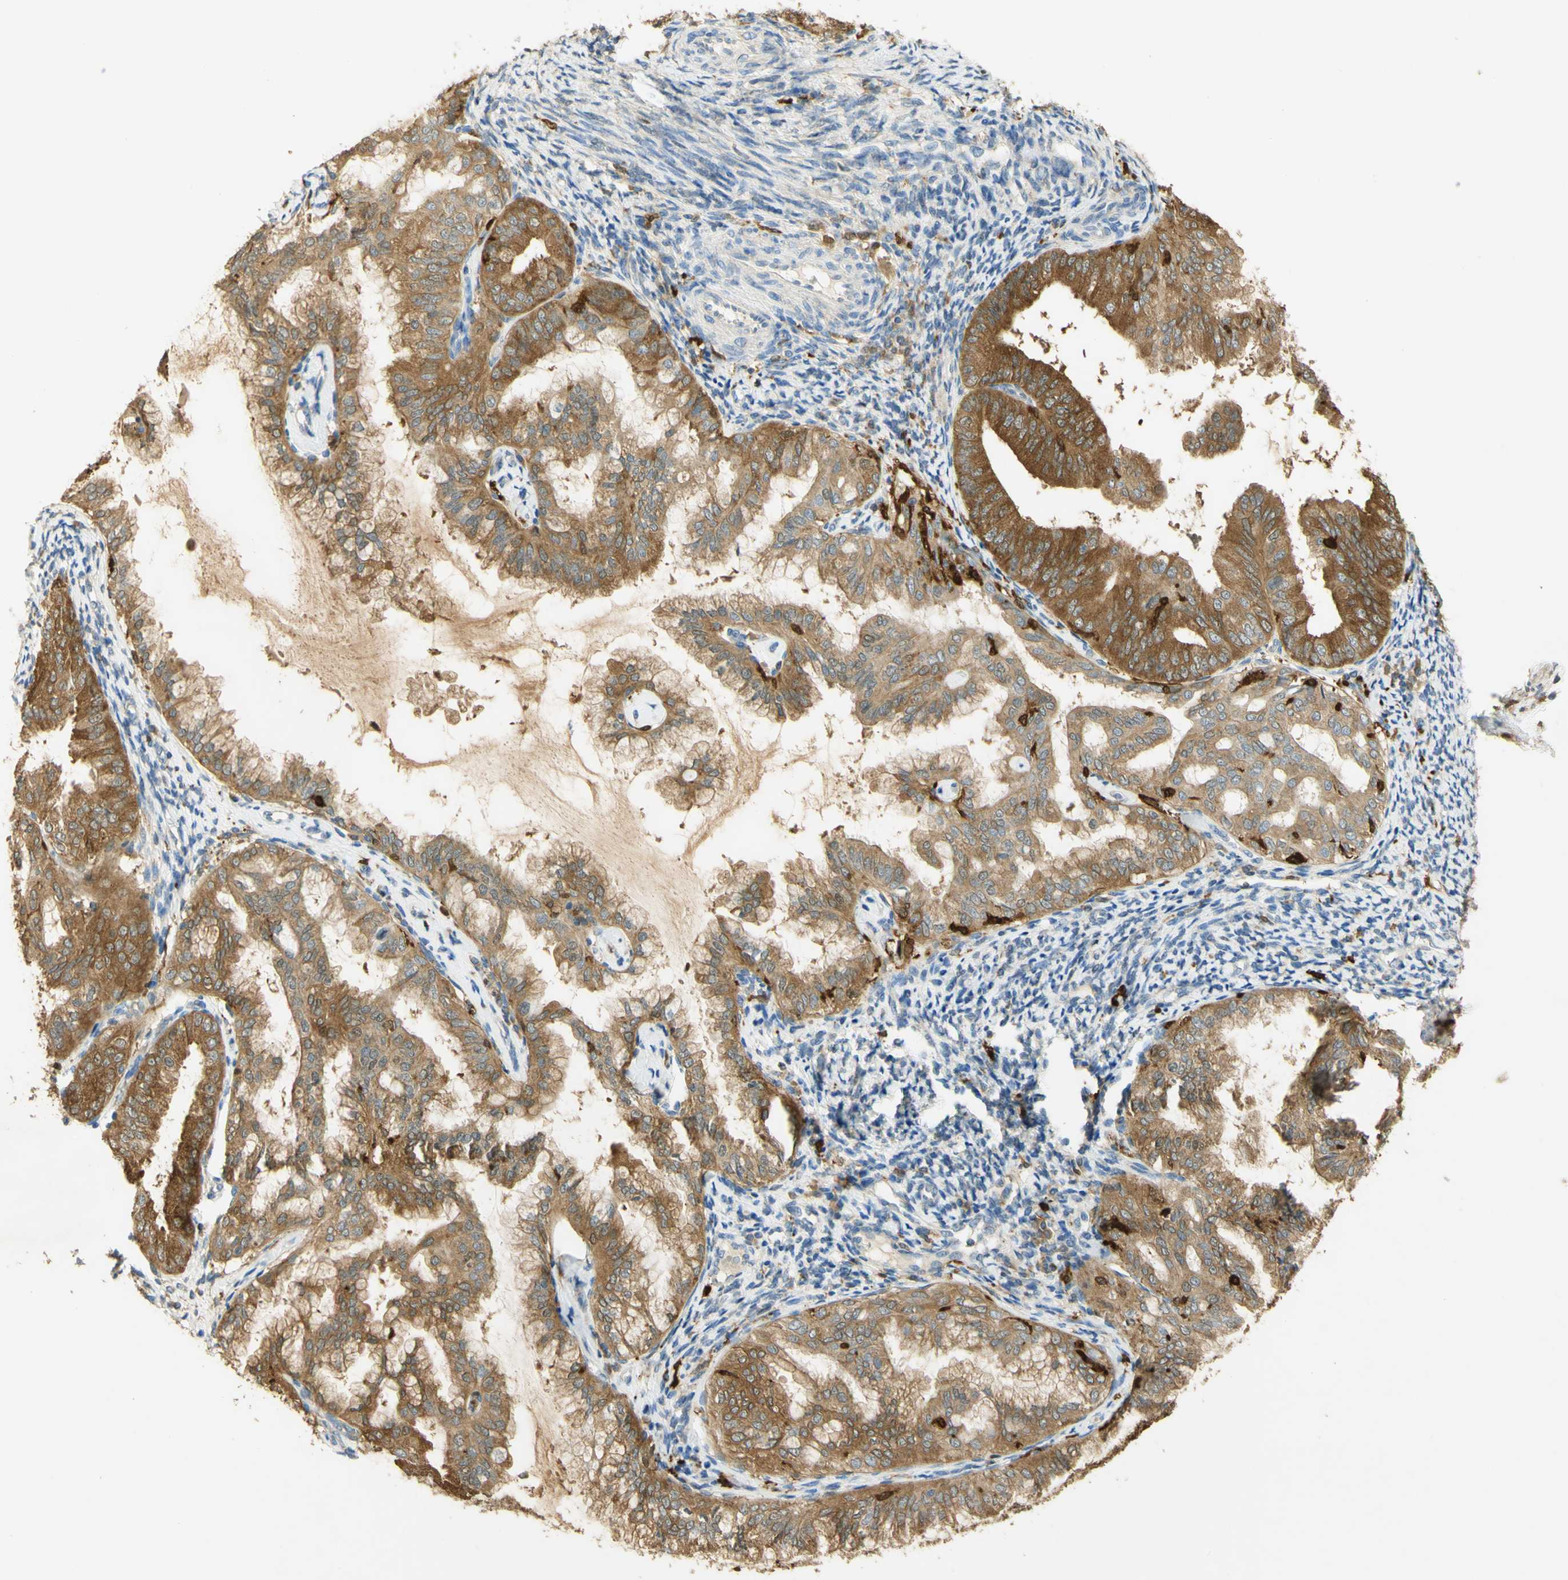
{"staining": {"intensity": "moderate", "quantity": ">75%", "location": "cytoplasmic/membranous"}, "tissue": "endometrial cancer", "cell_type": "Tumor cells", "image_type": "cancer", "snomed": [{"axis": "morphology", "description": "Adenocarcinoma, NOS"}, {"axis": "topography", "description": "Endometrium"}], "caption": "Brown immunohistochemical staining in endometrial cancer reveals moderate cytoplasmic/membranous positivity in about >75% of tumor cells.", "gene": "PAK1", "patient": {"sex": "female", "age": 63}}